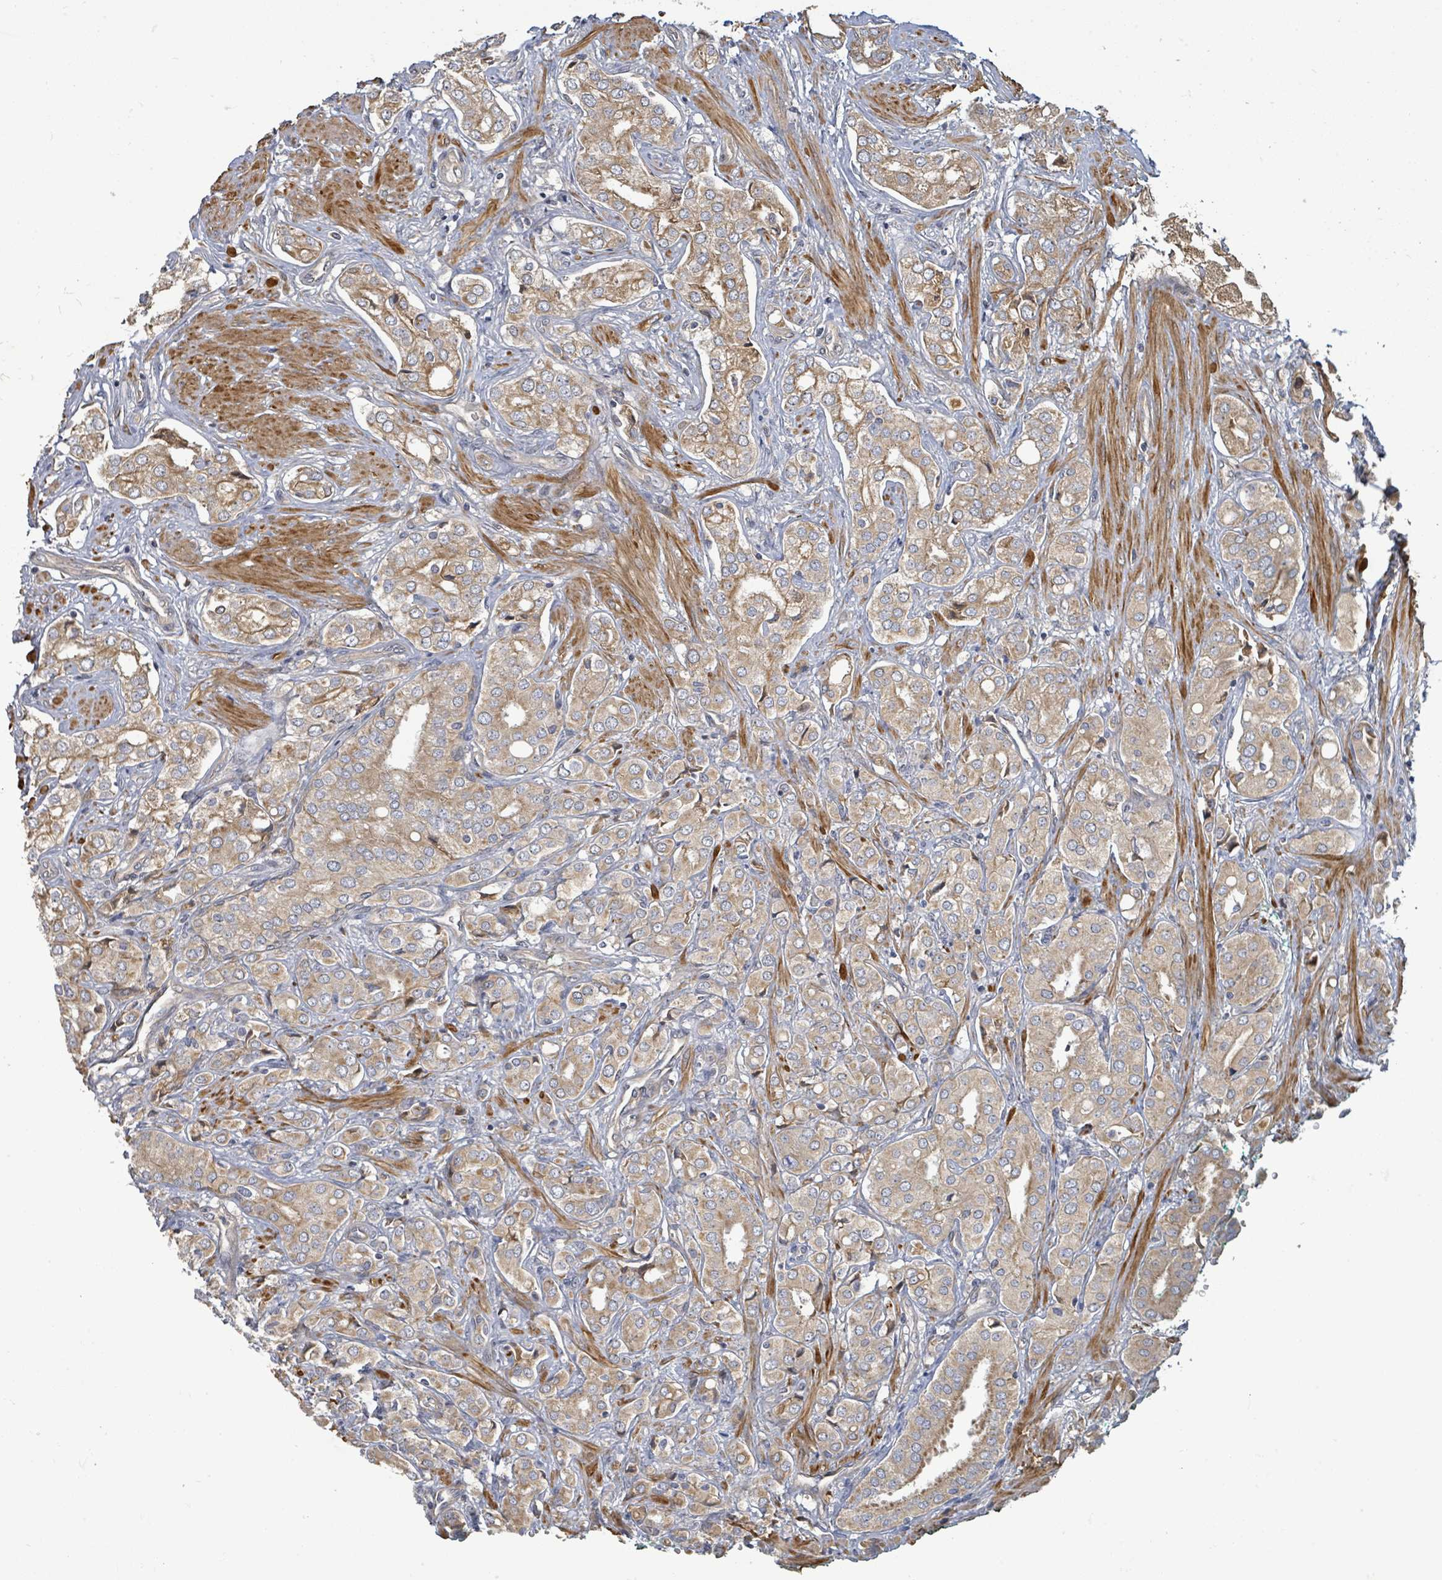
{"staining": {"intensity": "weak", "quantity": ">75%", "location": "cytoplasmic/membranous"}, "tissue": "prostate cancer", "cell_type": "Tumor cells", "image_type": "cancer", "snomed": [{"axis": "morphology", "description": "Adenocarcinoma, High grade"}, {"axis": "topography", "description": "Prostate"}], "caption": "Prostate adenocarcinoma (high-grade) stained with a protein marker shows weak staining in tumor cells.", "gene": "STARD4", "patient": {"sex": "male", "age": 71}}